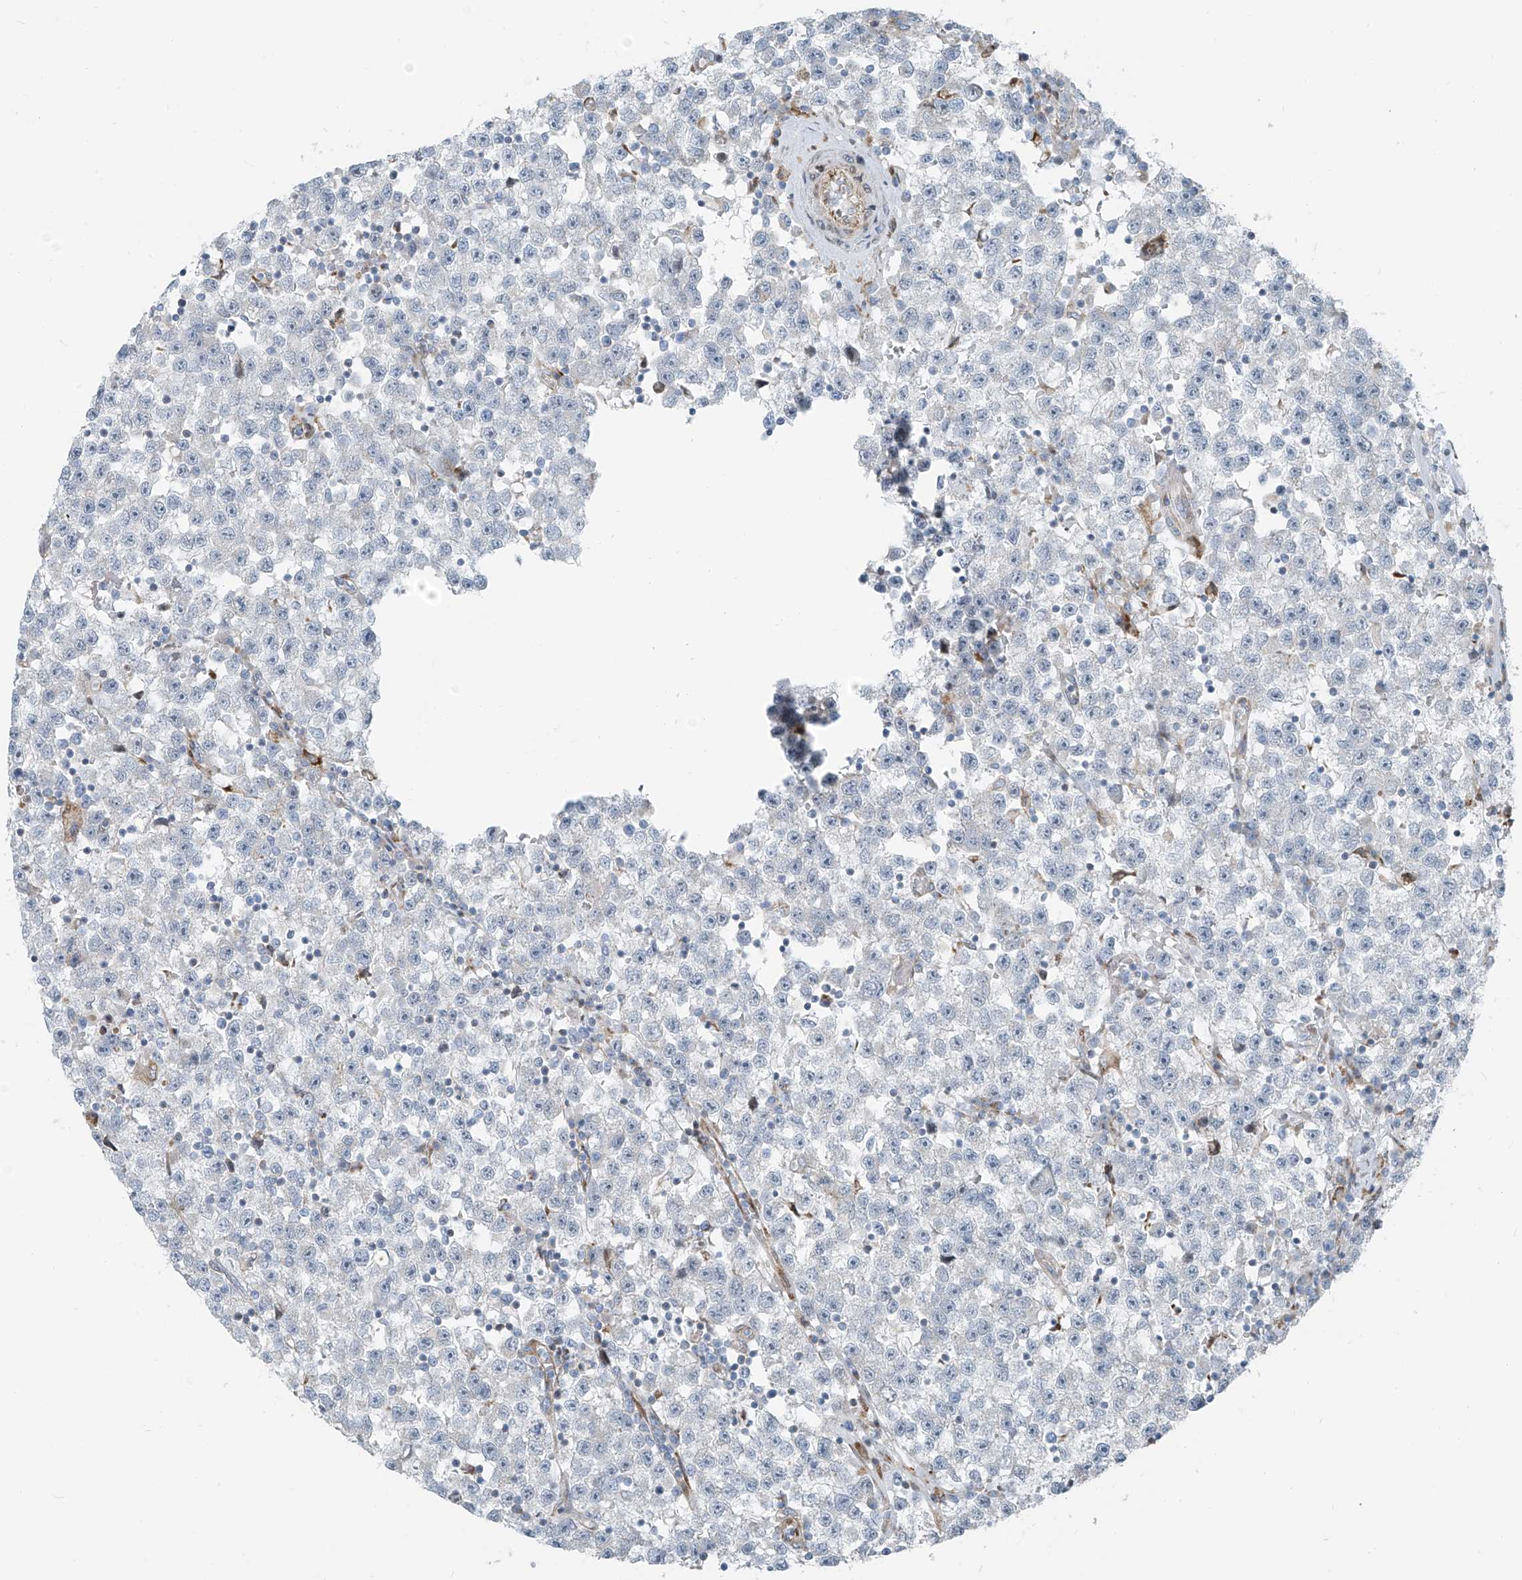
{"staining": {"intensity": "negative", "quantity": "none", "location": "none"}, "tissue": "testis cancer", "cell_type": "Tumor cells", "image_type": "cancer", "snomed": [{"axis": "morphology", "description": "Seminoma, NOS"}, {"axis": "topography", "description": "Testis"}], "caption": "Seminoma (testis) stained for a protein using IHC shows no staining tumor cells.", "gene": "HIC2", "patient": {"sex": "male", "age": 22}}